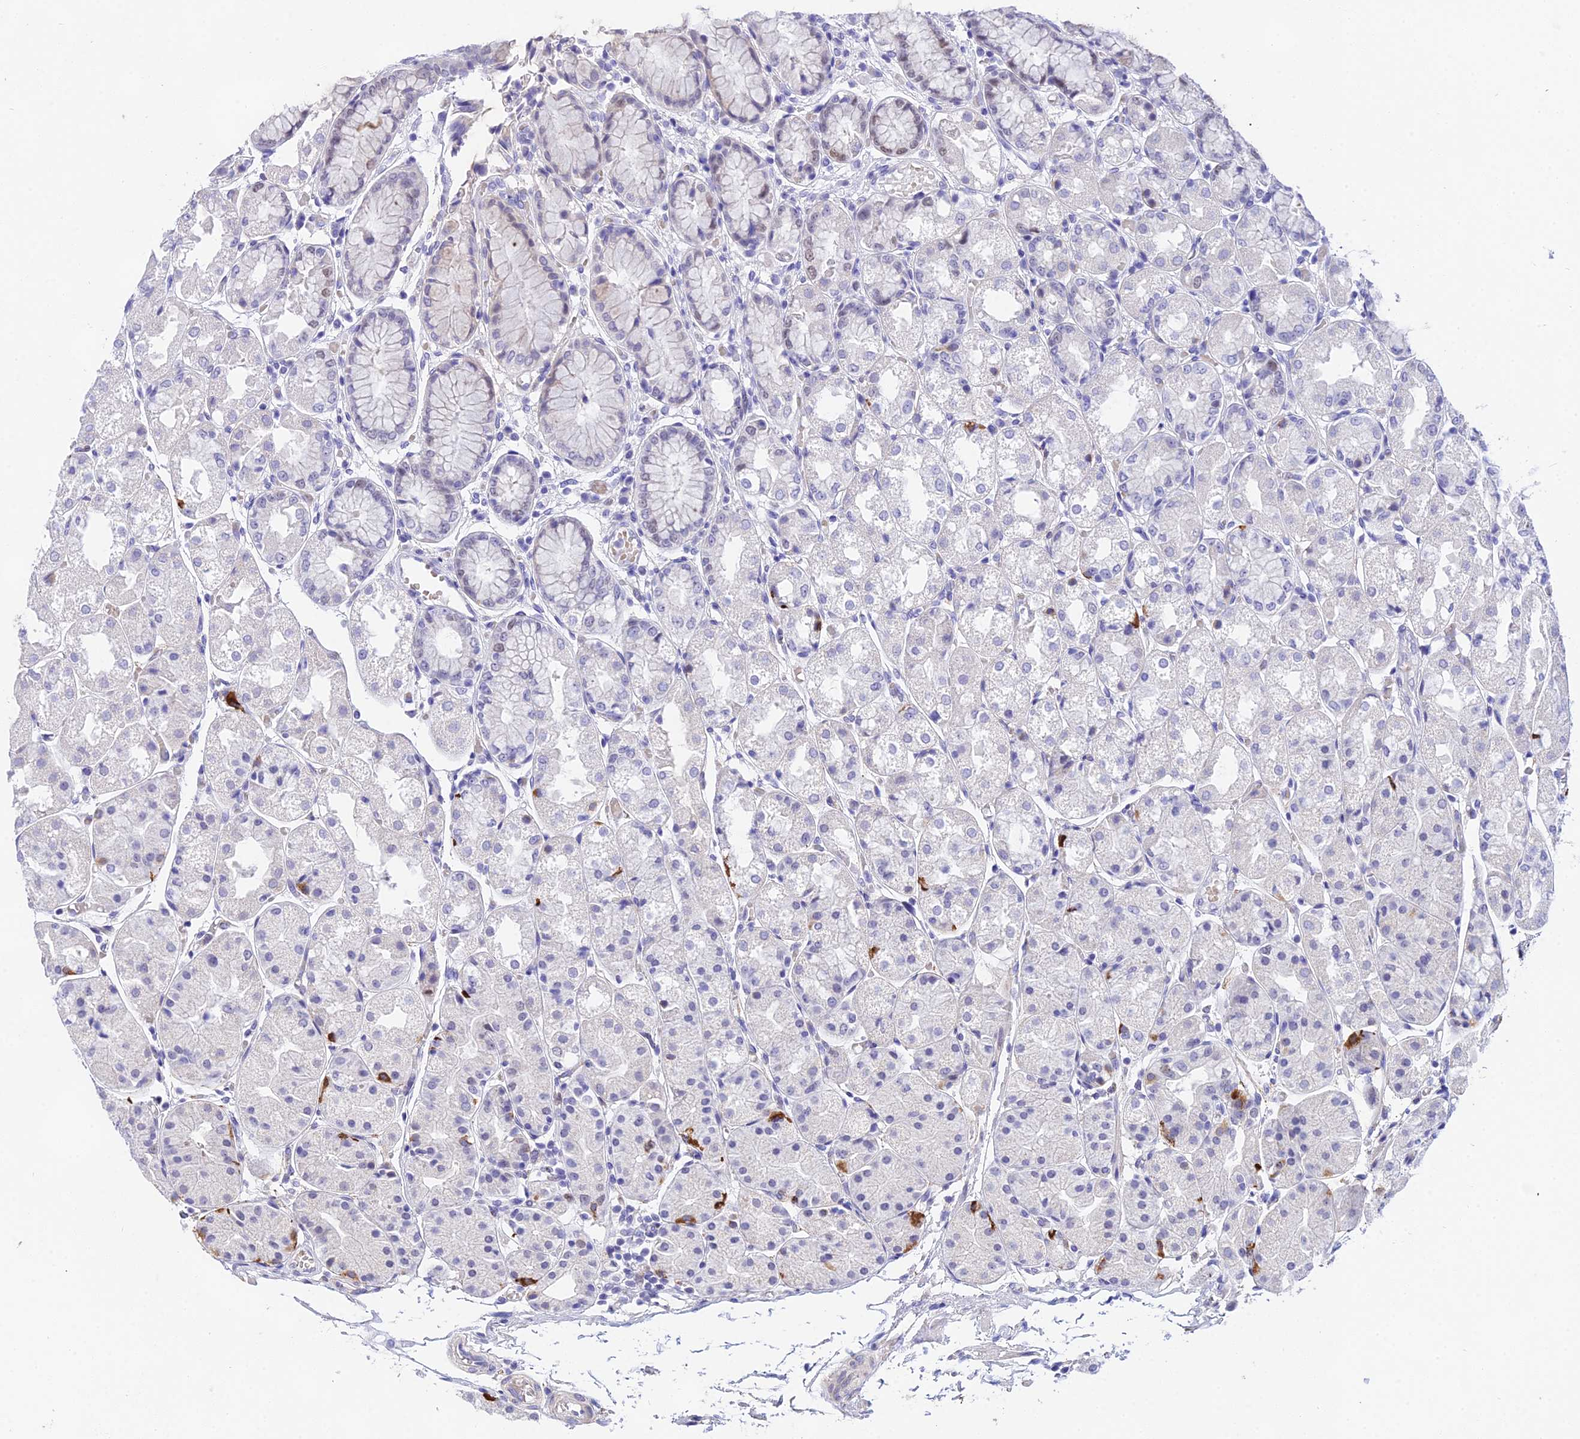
{"staining": {"intensity": "moderate", "quantity": "<25%", "location": "cytoplasmic/membranous"}, "tissue": "stomach", "cell_type": "Glandular cells", "image_type": "normal", "snomed": [{"axis": "morphology", "description": "Normal tissue, NOS"}, {"axis": "topography", "description": "Stomach, upper"}], "caption": "The image exhibits staining of normal stomach, revealing moderate cytoplasmic/membranous protein staining (brown color) within glandular cells.", "gene": "DEFB107A", "patient": {"sex": "male", "age": 72}}